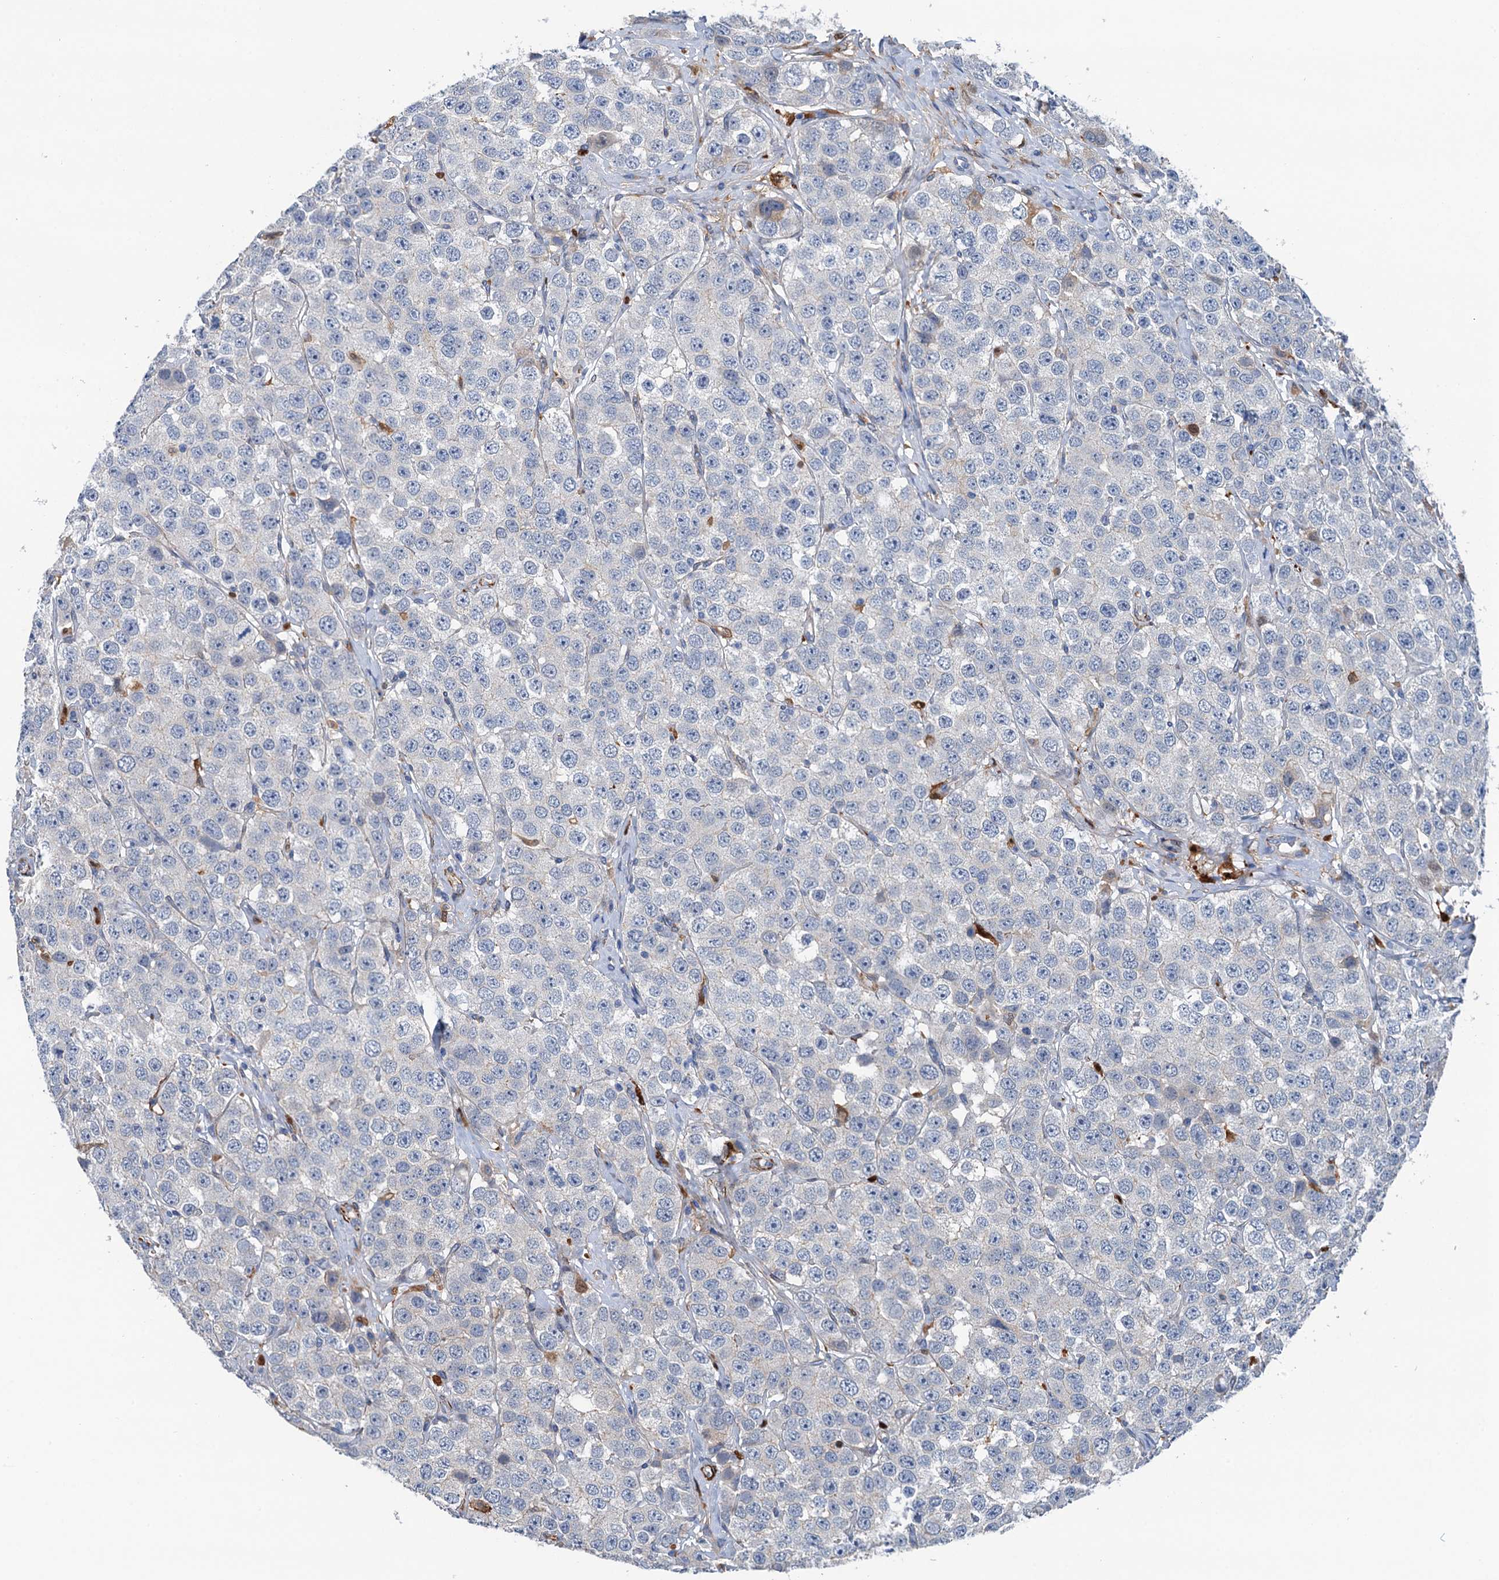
{"staining": {"intensity": "negative", "quantity": "none", "location": "none"}, "tissue": "testis cancer", "cell_type": "Tumor cells", "image_type": "cancer", "snomed": [{"axis": "morphology", "description": "Seminoma, NOS"}, {"axis": "topography", "description": "Testis"}], "caption": "DAB immunohistochemical staining of human seminoma (testis) displays no significant expression in tumor cells.", "gene": "CSTPP1", "patient": {"sex": "male", "age": 28}}